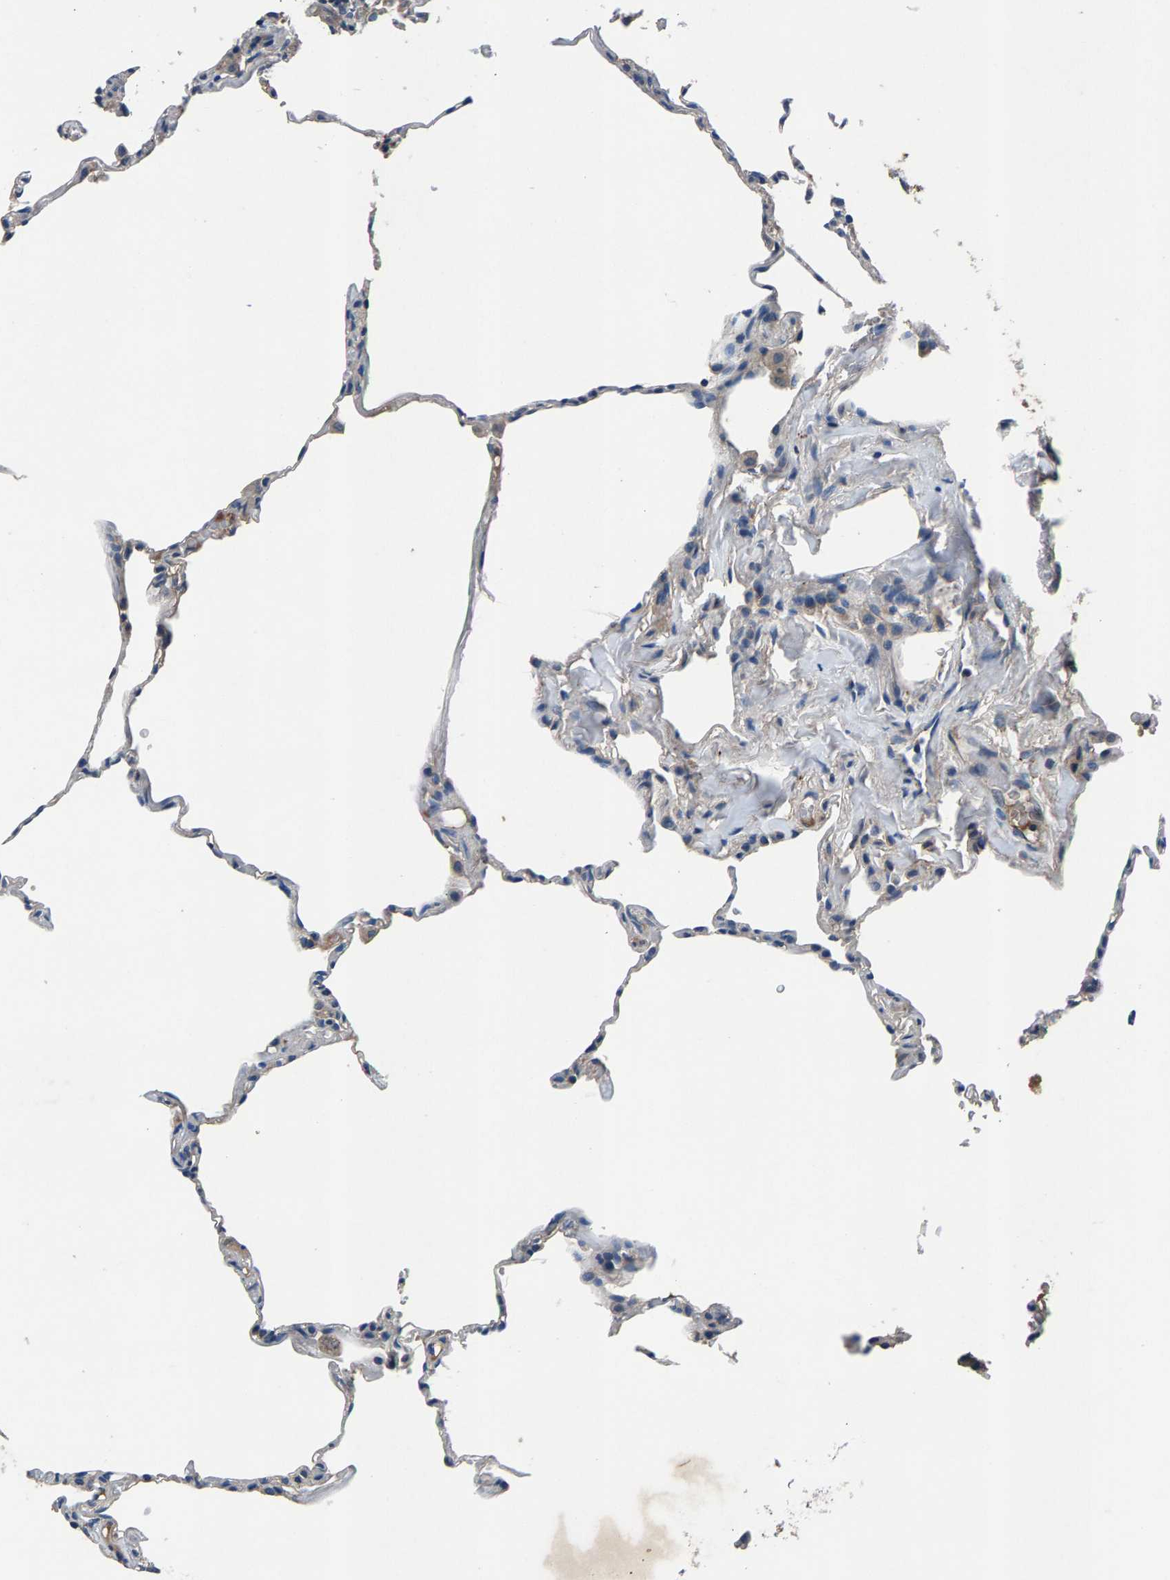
{"staining": {"intensity": "negative", "quantity": "none", "location": "none"}, "tissue": "lung", "cell_type": "Alveolar cells", "image_type": "normal", "snomed": [{"axis": "morphology", "description": "Normal tissue, NOS"}, {"axis": "topography", "description": "Lung"}], "caption": "There is no significant expression in alveolar cells of lung. Nuclei are stained in blue.", "gene": "PRXL2C", "patient": {"sex": "male", "age": 59}}